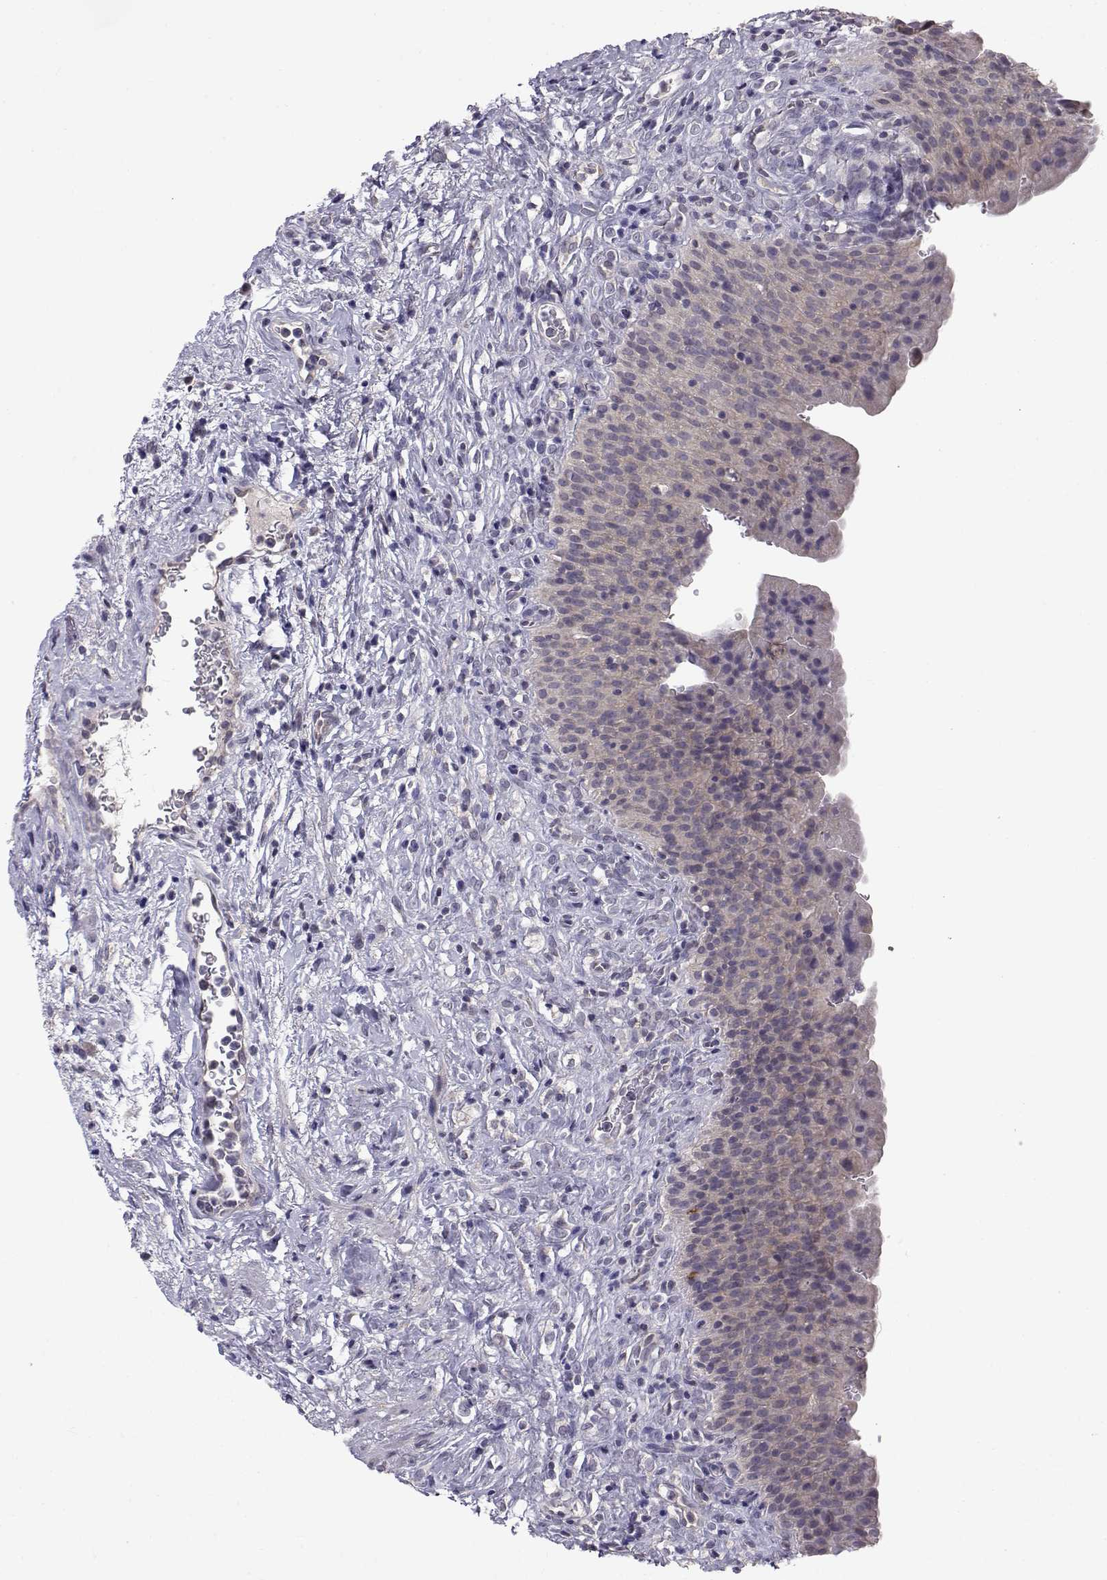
{"staining": {"intensity": "weak", "quantity": "<25%", "location": "cytoplasmic/membranous"}, "tissue": "urinary bladder", "cell_type": "Urothelial cells", "image_type": "normal", "snomed": [{"axis": "morphology", "description": "Normal tissue, NOS"}, {"axis": "topography", "description": "Urinary bladder"}], "caption": "Immunohistochemistry of normal human urinary bladder displays no staining in urothelial cells. (Brightfield microscopy of DAB immunohistochemistry (IHC) at high magnification).", "gene": "PEX5L", "patient": {"sex": "male", "age": 76}}